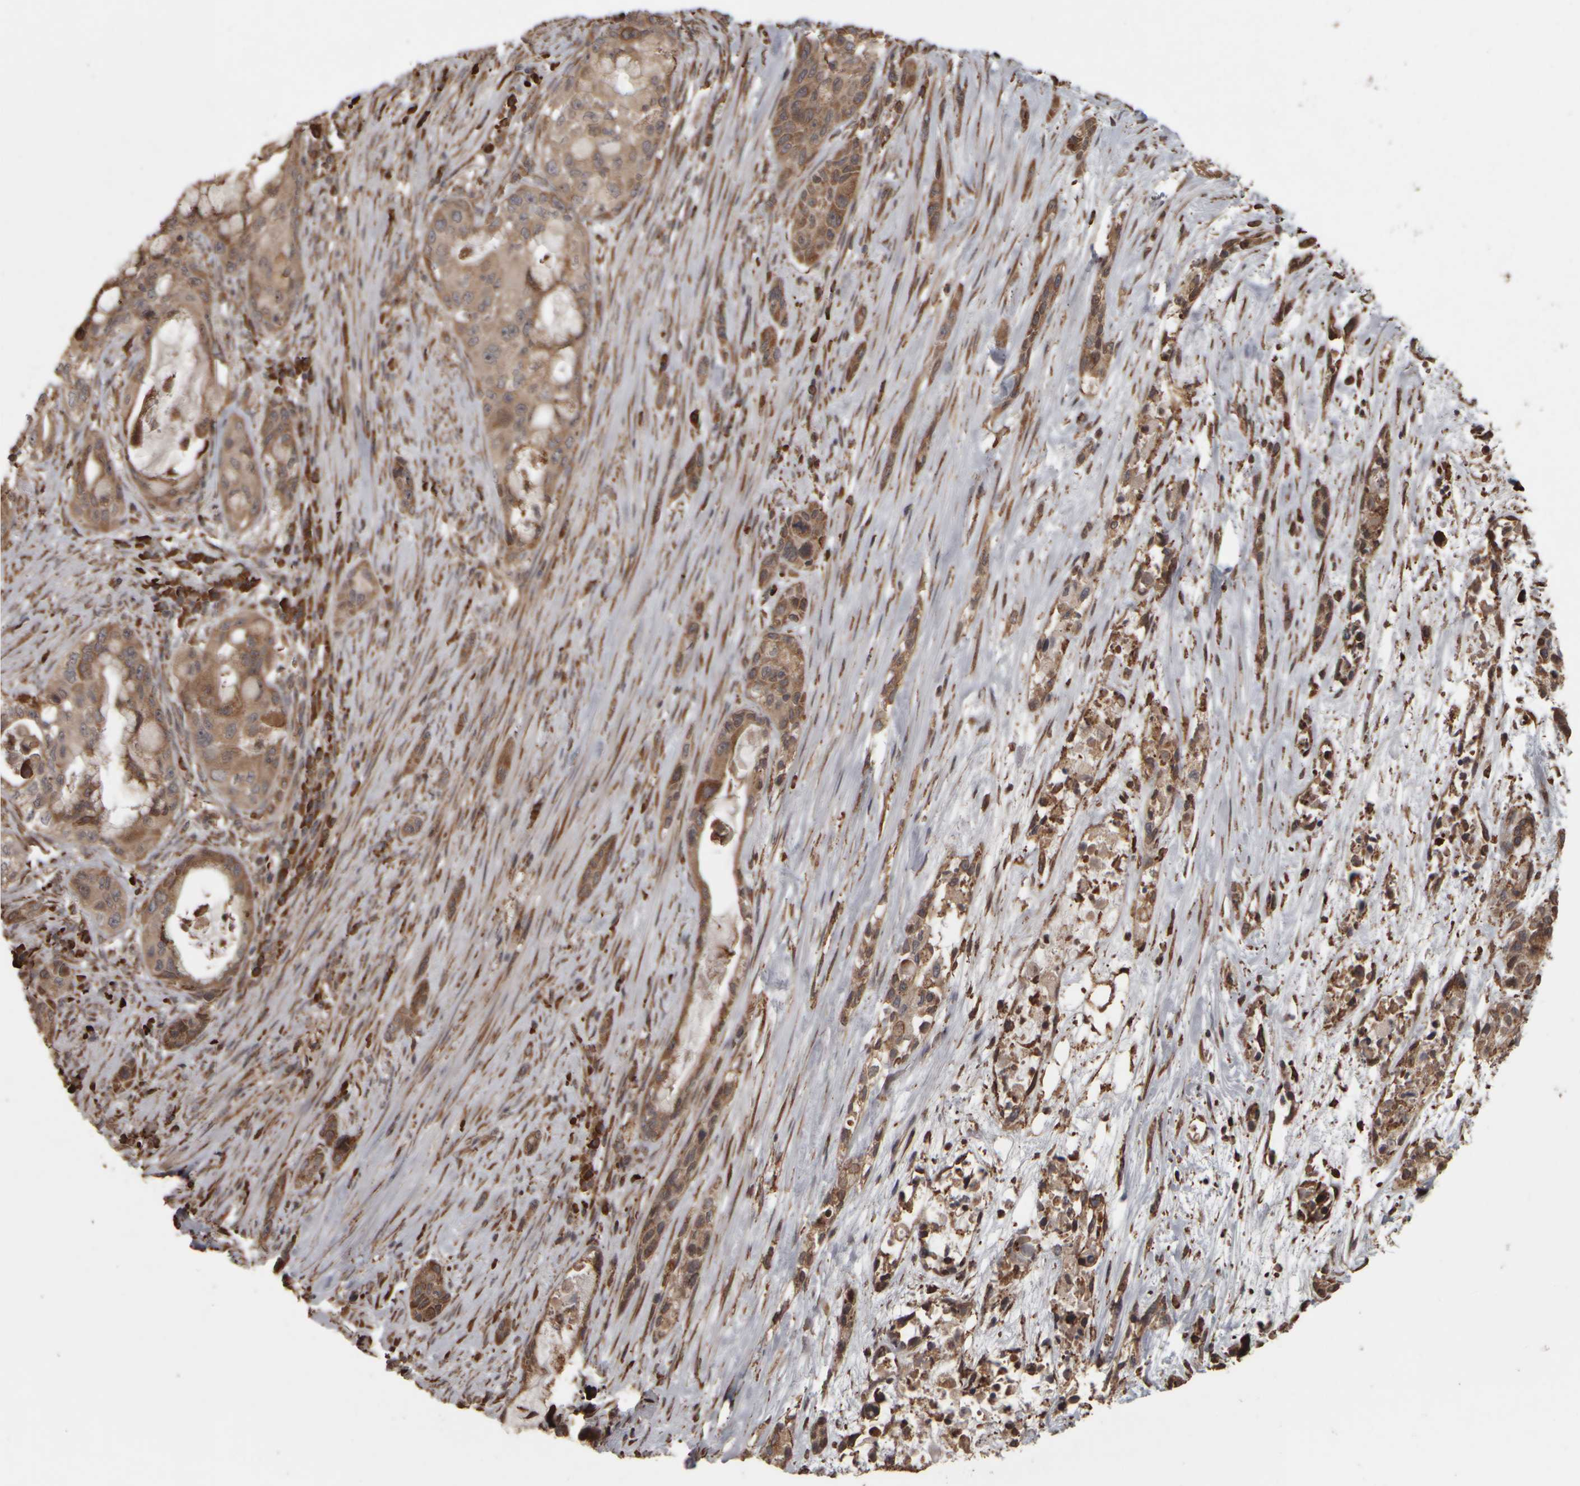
{"staining": {"intensity": "moderate", "quantity": ">75%", "location": "cytoplasmic/membranous"}, "tissue": "pancreatic cancer", "cell_type": "Tumor cells", "image_type": "cancer", "snomed": [{"axis": "morphology", "description": "Adenocarcinoma, NOS"}, {"axis": "topography", "description": "Pancreas"}], "caption": "Tumor cells display medium levels of moderate cytoplasmic/membranous positivity in approximately >75% of cells in human pancreatic cancer (adenocarcinoma). (DAB = brown stain, brightfield microscopy at high magnification).", "gene": "AGBL3", "patient": {"sex": "male", "age": 53}}